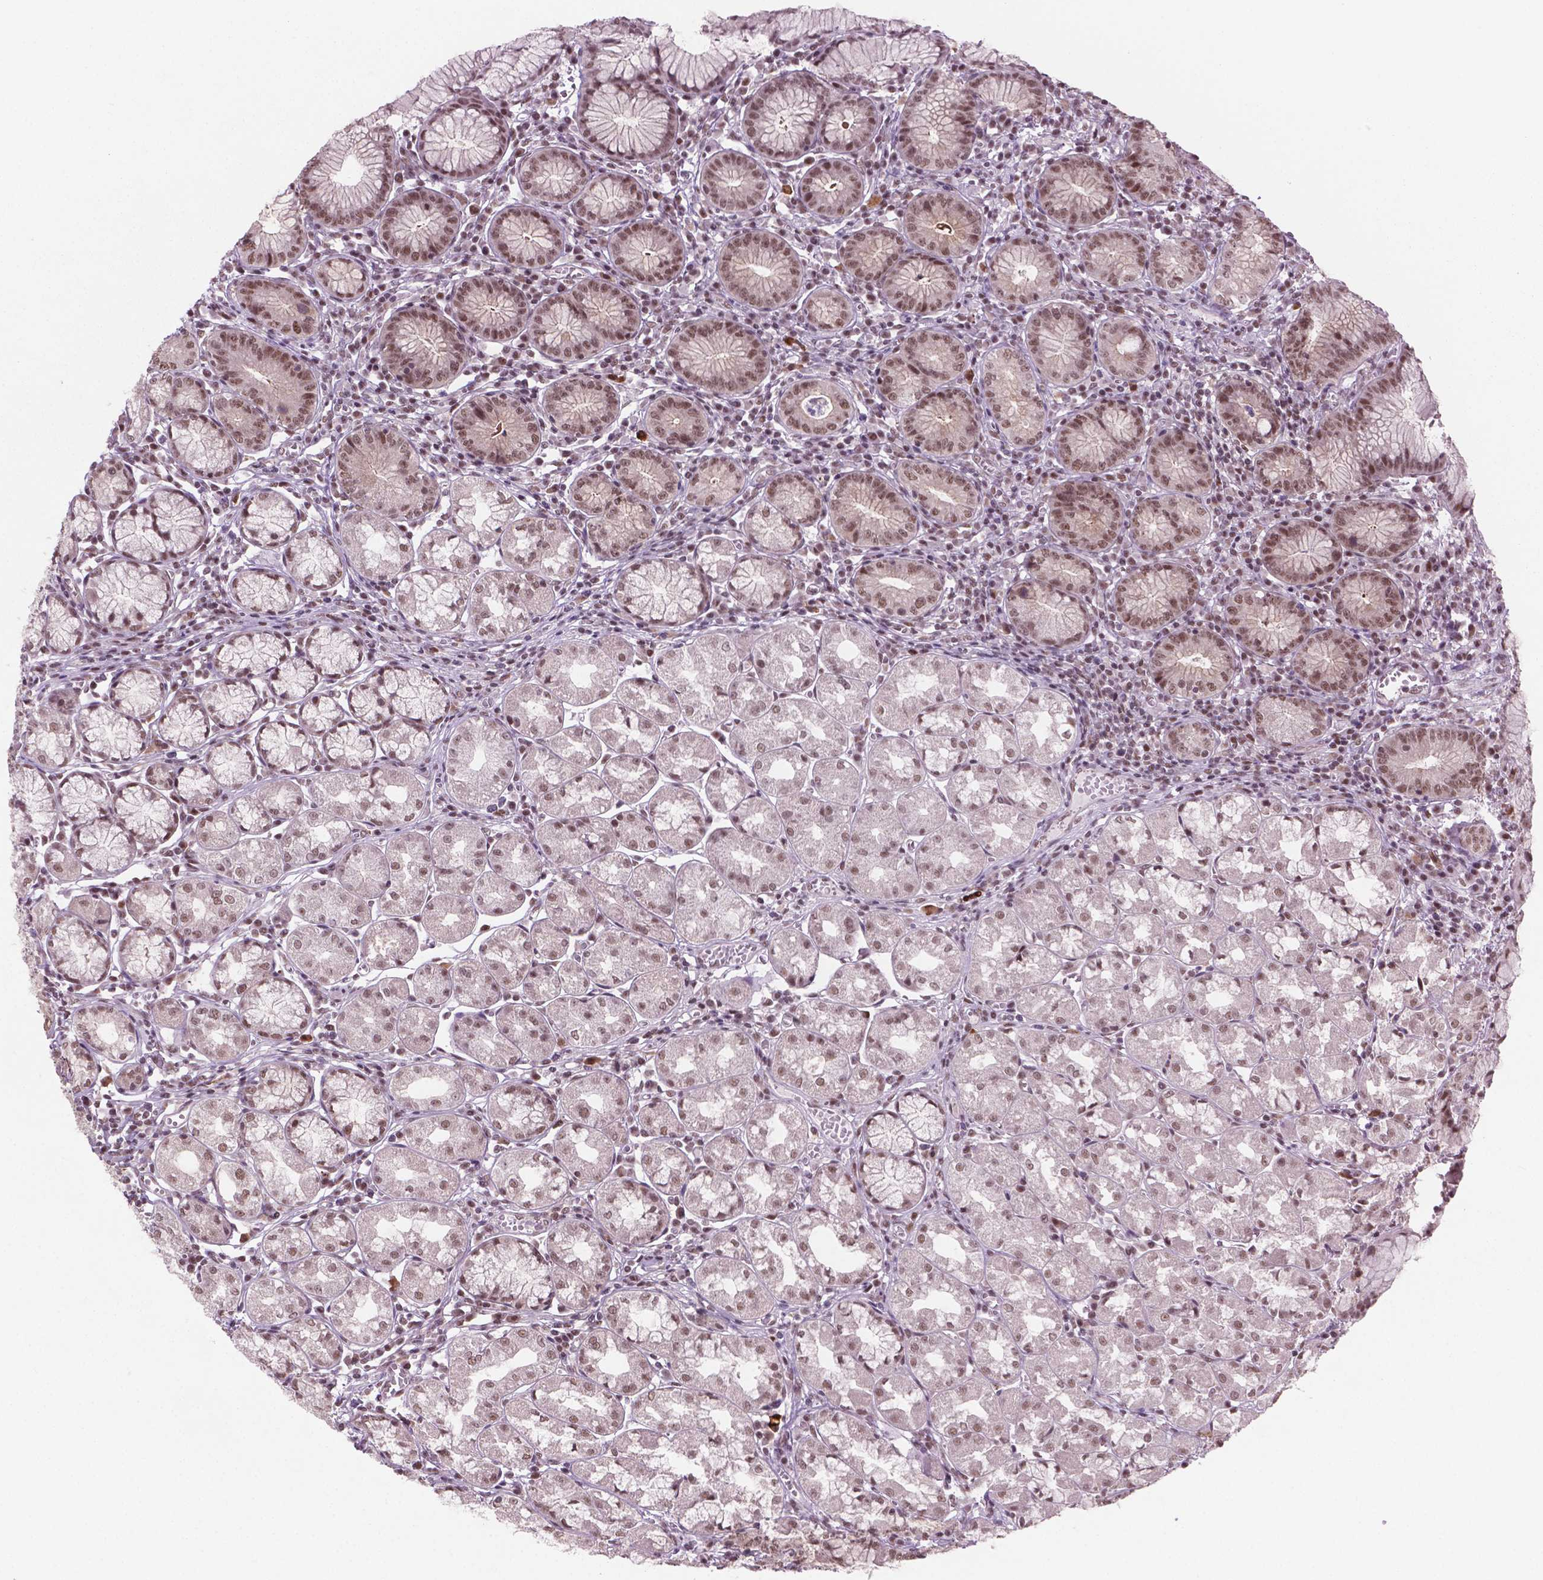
{"staining": {"intensity": "moderate", "quantity": "25%-75%", "location": "nuclear"}, "tissue": "stomach", "cell_type": "Glandular cells", "image_type": "normal", "snomed": [{"axis": "morphology", "description": "Normal tissue, NOS"}, {"axis": "topography", "description": "Stomach"}], "caption": "This is an image of immunohistochemistry (IHC) staining of unremarkable stomach, which shows moderate staining in the nuclear of glandular cells.", "gene": "PHAX", "patient": {"sex": "male", "age": 55}}